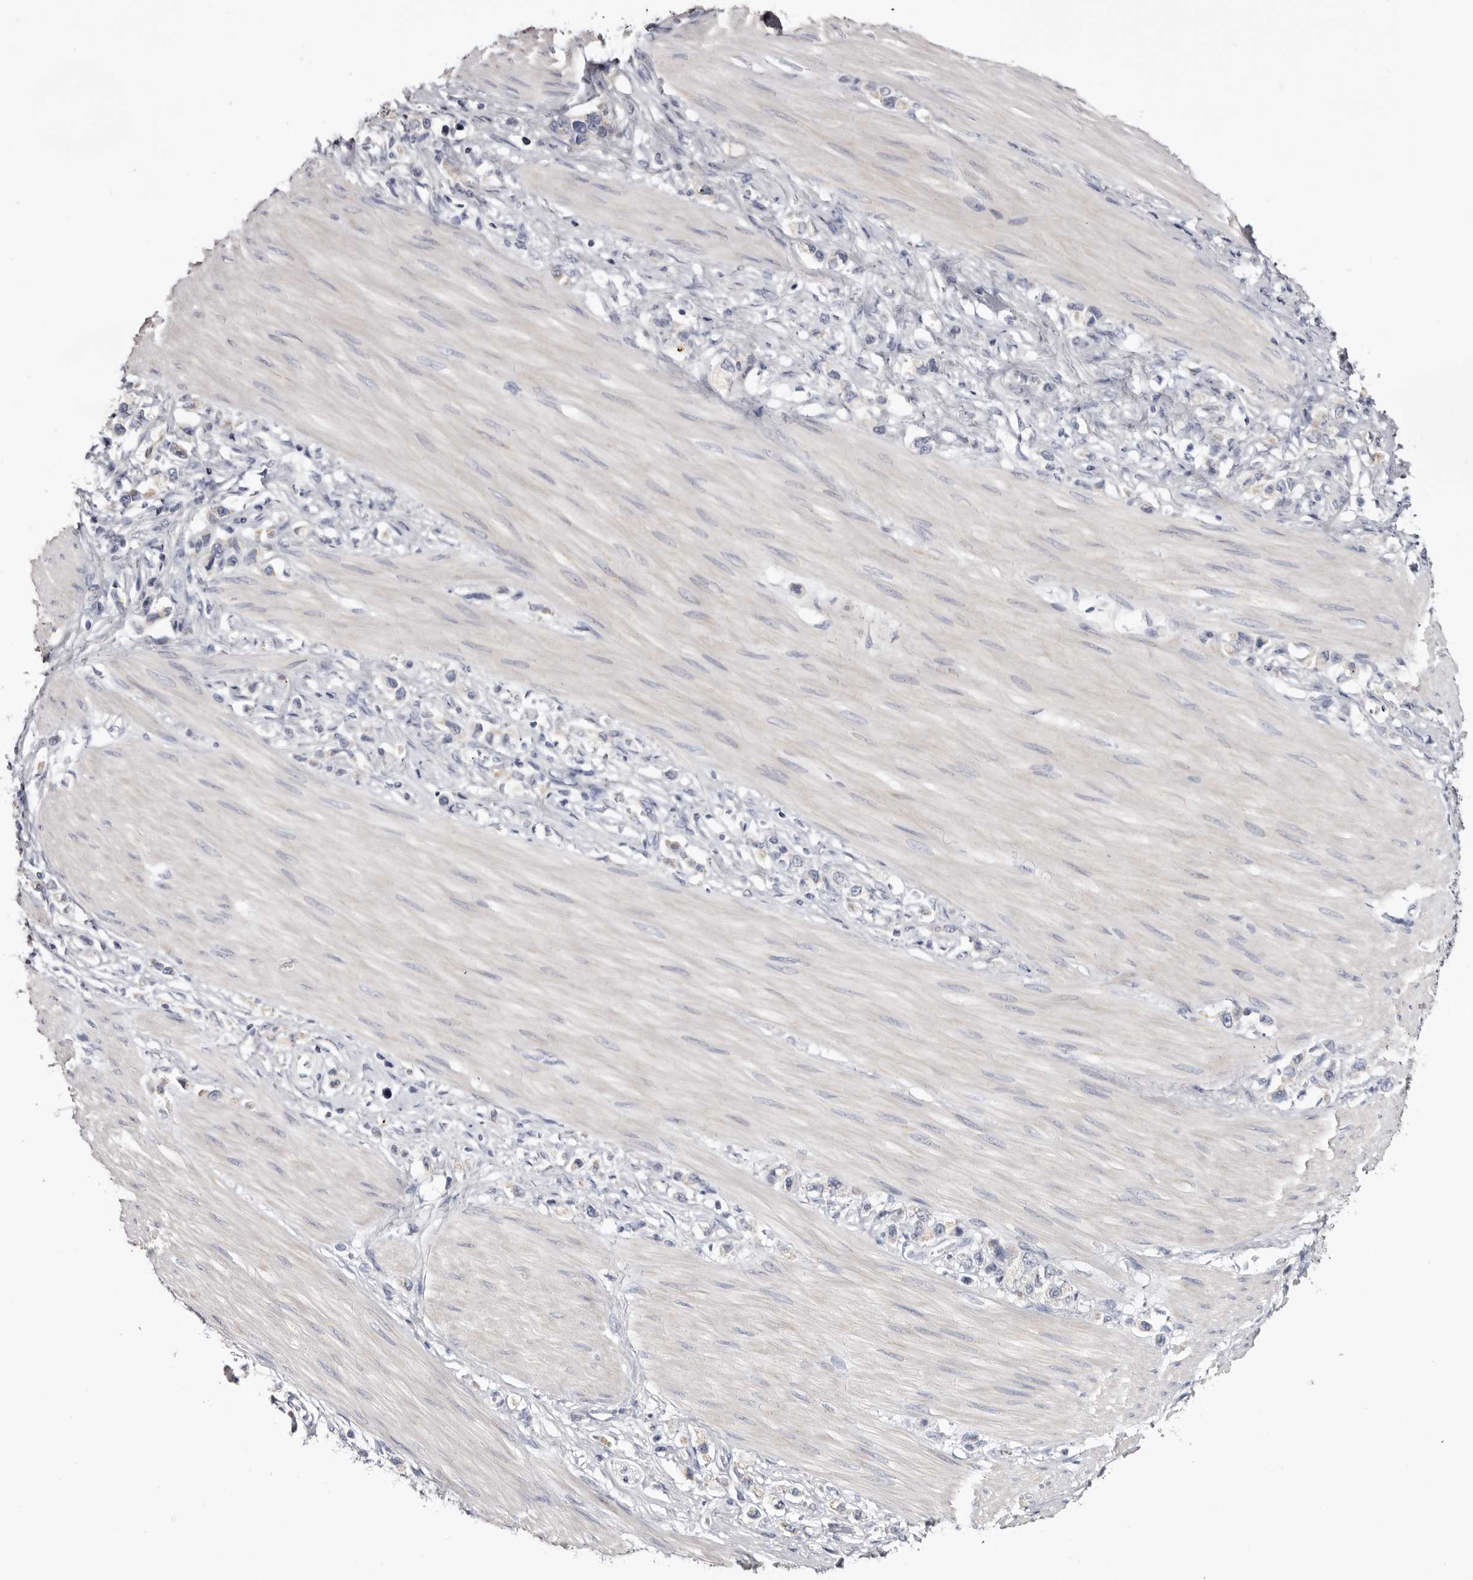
{"staining": {"intensity": "negative", "quantity": "none", "location": "none"}, "tissue": "stomach cancer", "cell_type": "Tumor cells", "image_type": "cancer", "snomed": [{"axis": "morphology", "description": "Adenocarcinoma, NOS"}, {"axis": "topography", "description": "Stomach"}], "caption": "The micrograph demonstrates no significant positivity in tumor cells of stomach cancer (adenocarcinoma).", "gene": "CASQ1", "patient": {"sex": "female", "age": 65}}